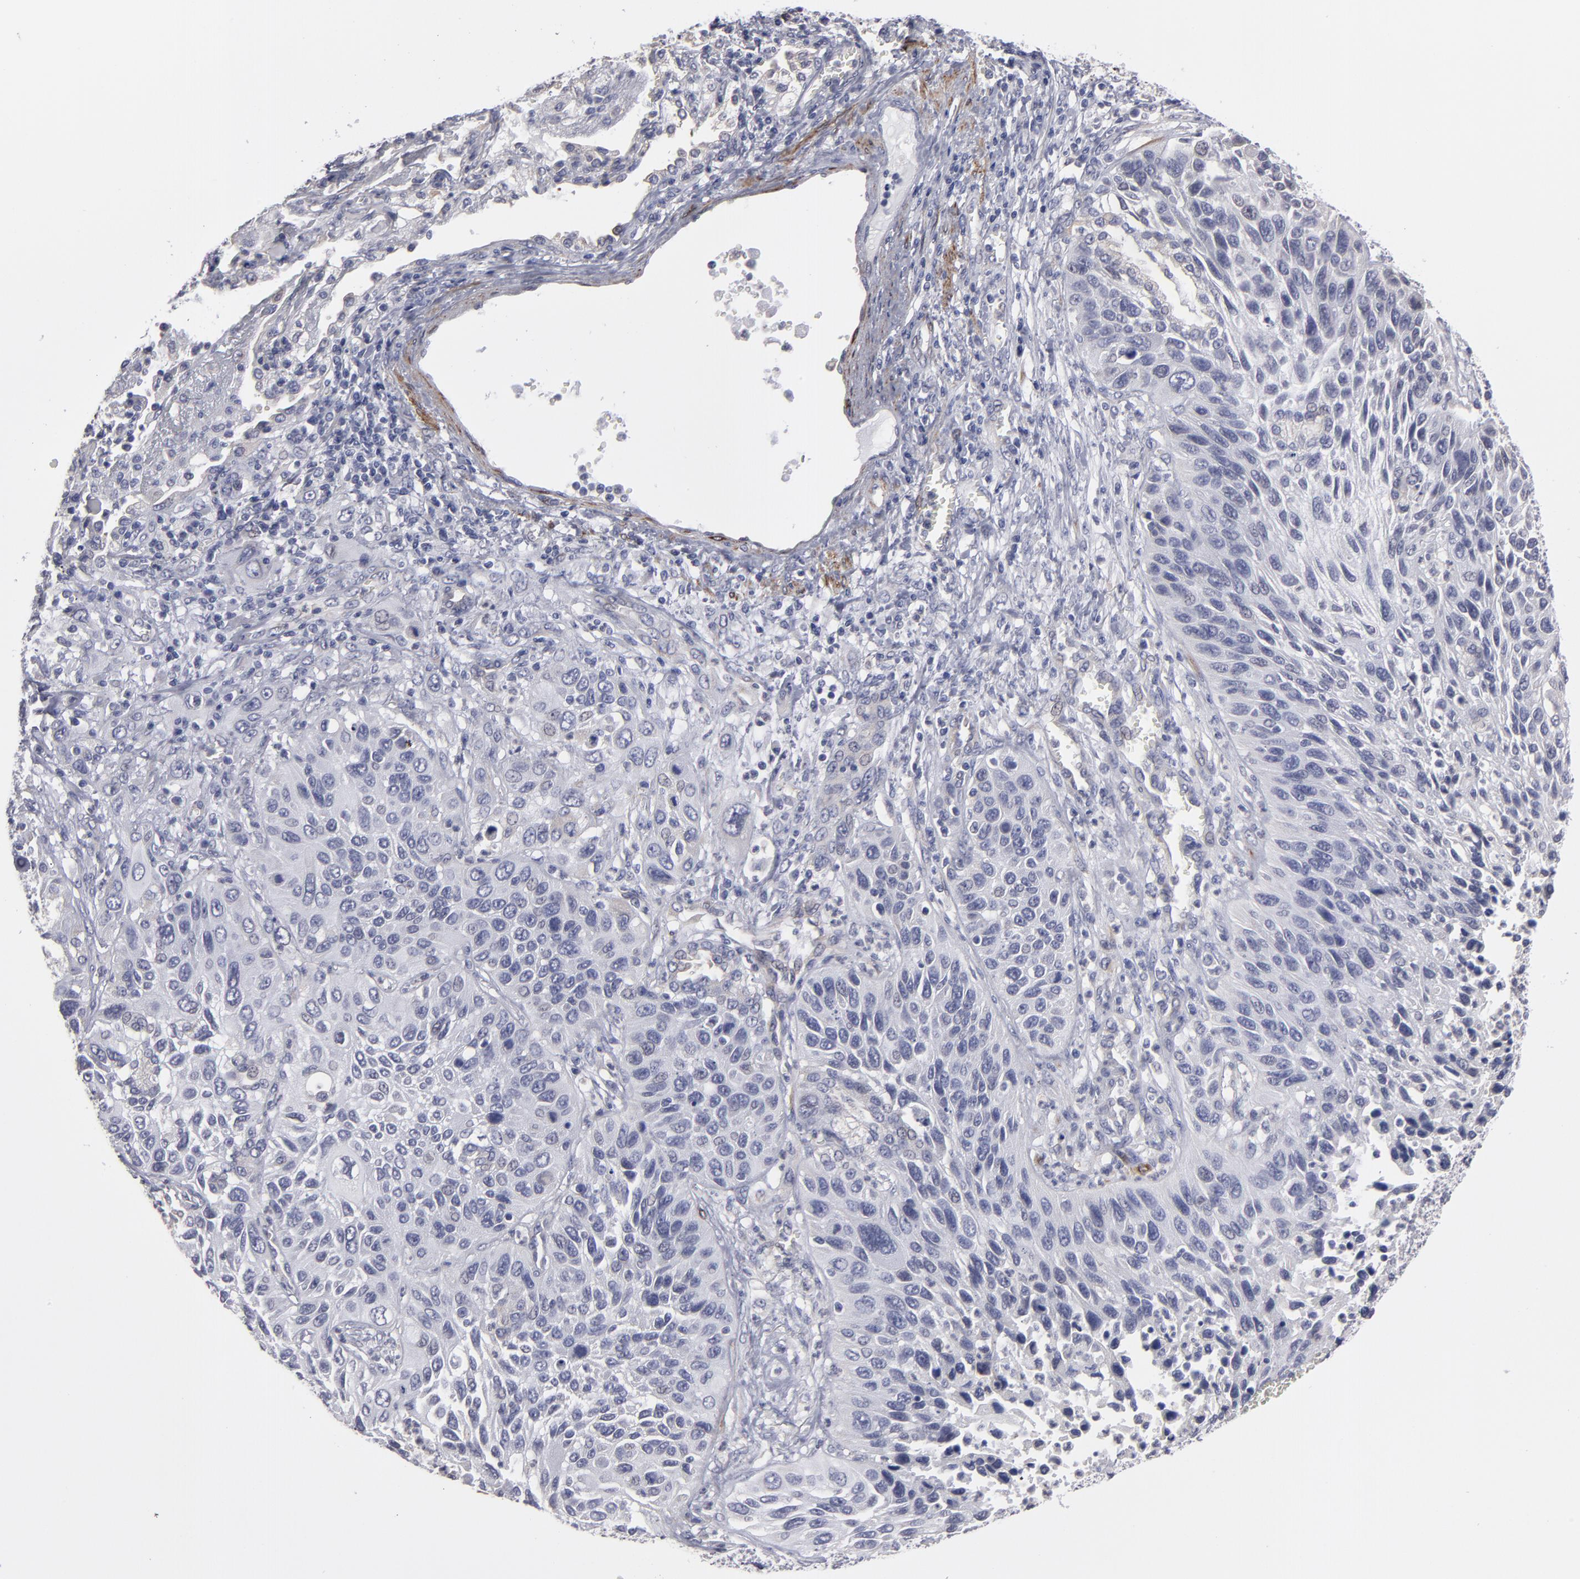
{"staining": {"intensity": "weak", "quantity": "<25%", "location": "cytoplasmic/membranous"}, "tissue": "lung cancer", "cell_type": "Tumor cells", "image_type": "cancer", "snomed": [{"axis": "morphology", "description": "Squamous cell carcinoma, NOS"}, {"axis": "topography", "description": "Lung"}], "caption": "This is an IHC micrograph of human lung squamous cell carcinoma. There is no positivity in tumor cells.", "gene": "SLMAP", "patient": {"sex": "female", "age": 76}}